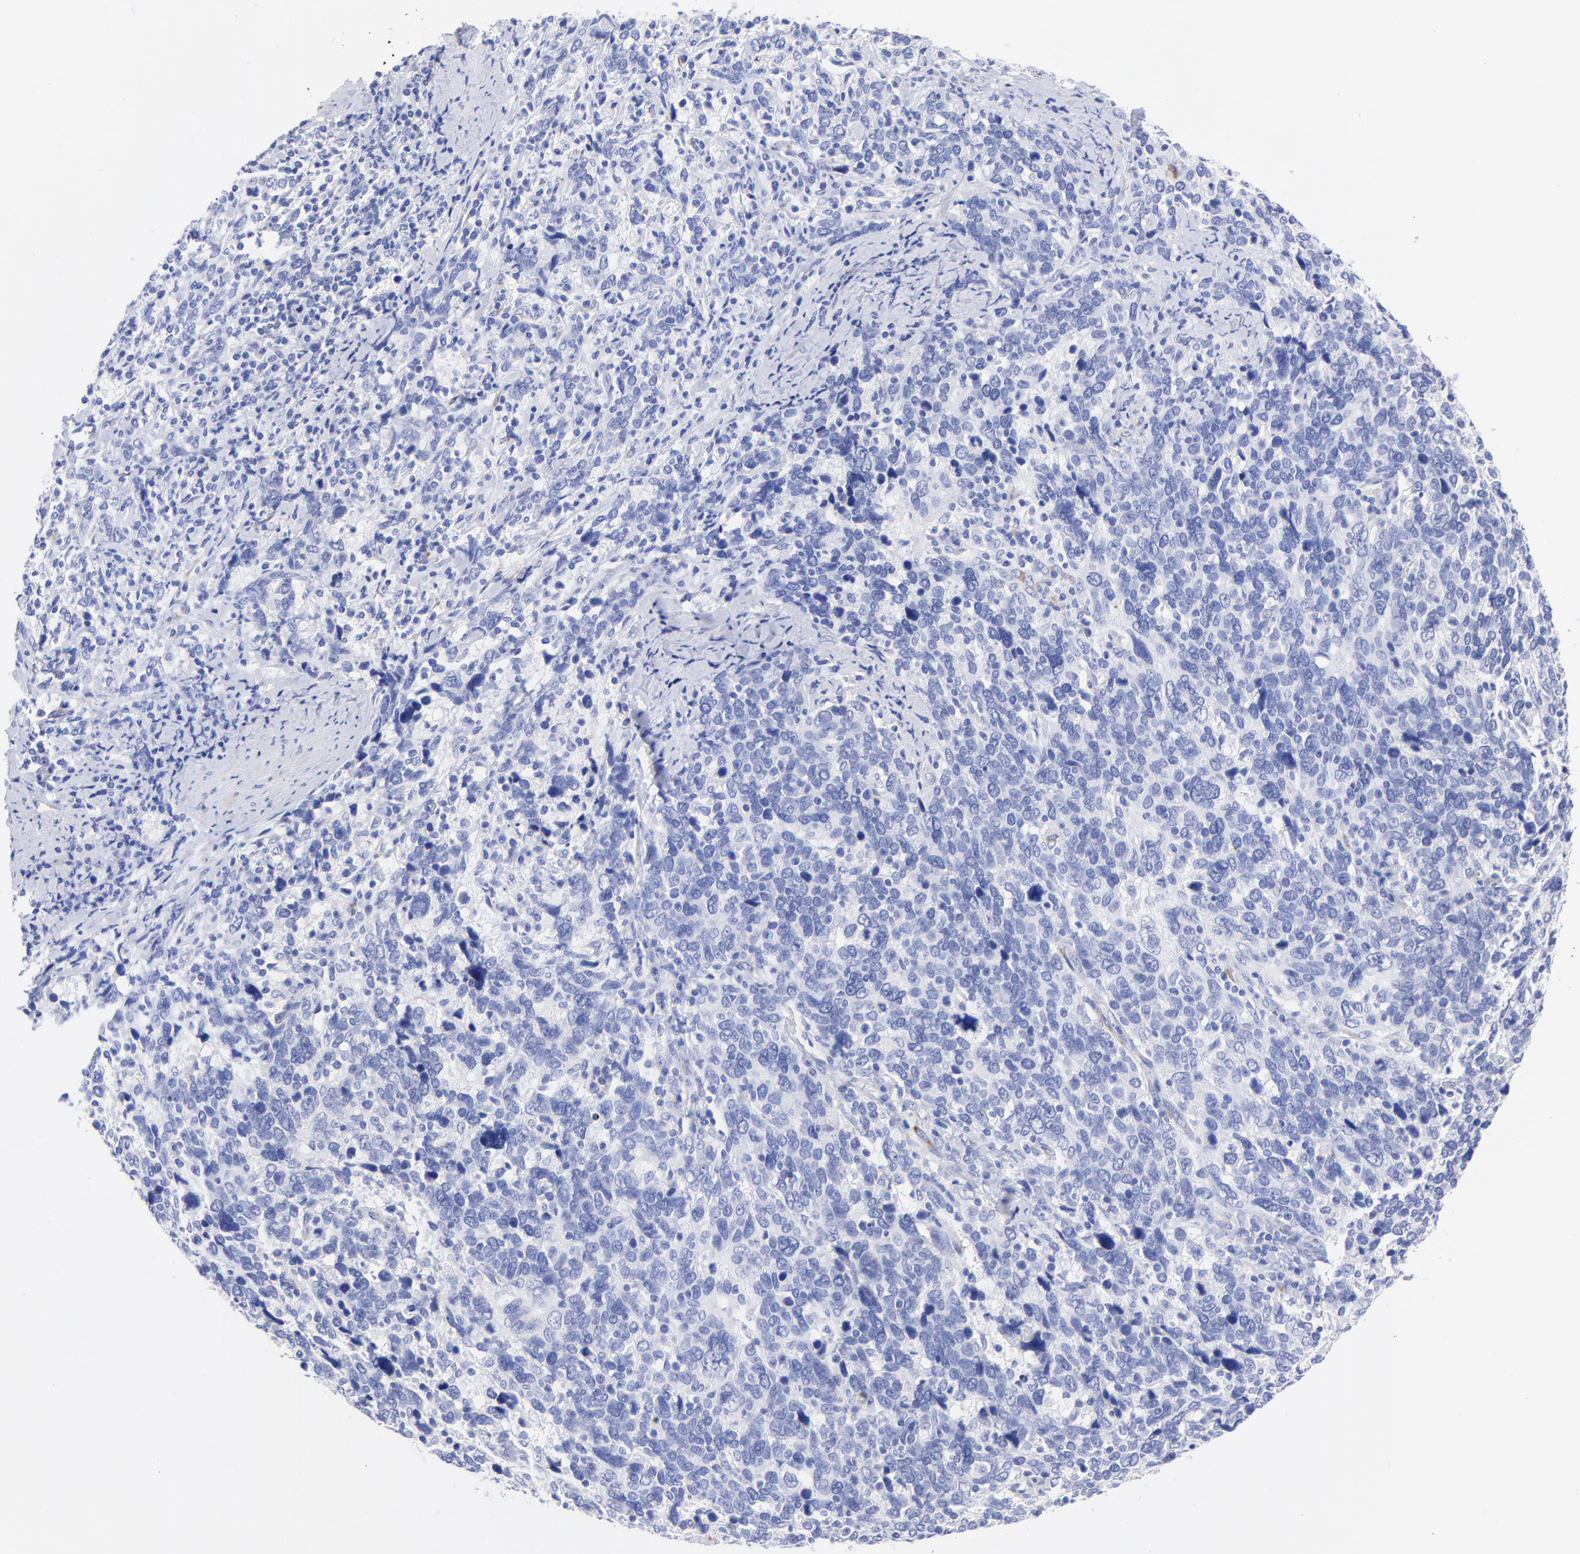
{"staining": {"intensity": "negative", "quantity": "none", "location": "none"}, "tissue": "cervical cancer", "cell_type": "Tumor cells", "image_type": "cancer", "snomed": [{"axis": "morphology", "description": "Squamous cell carcinoma, NOS"}, {"axis": "topography", "description": "Cervix"}], "caption": "Tumor cells are negative for protein expression in human cervical cancer. (DAB IHC with hematoxylin counter stain).", "gene": "C1QTNF6", "patient": {"sex": "female", "age": 41}}